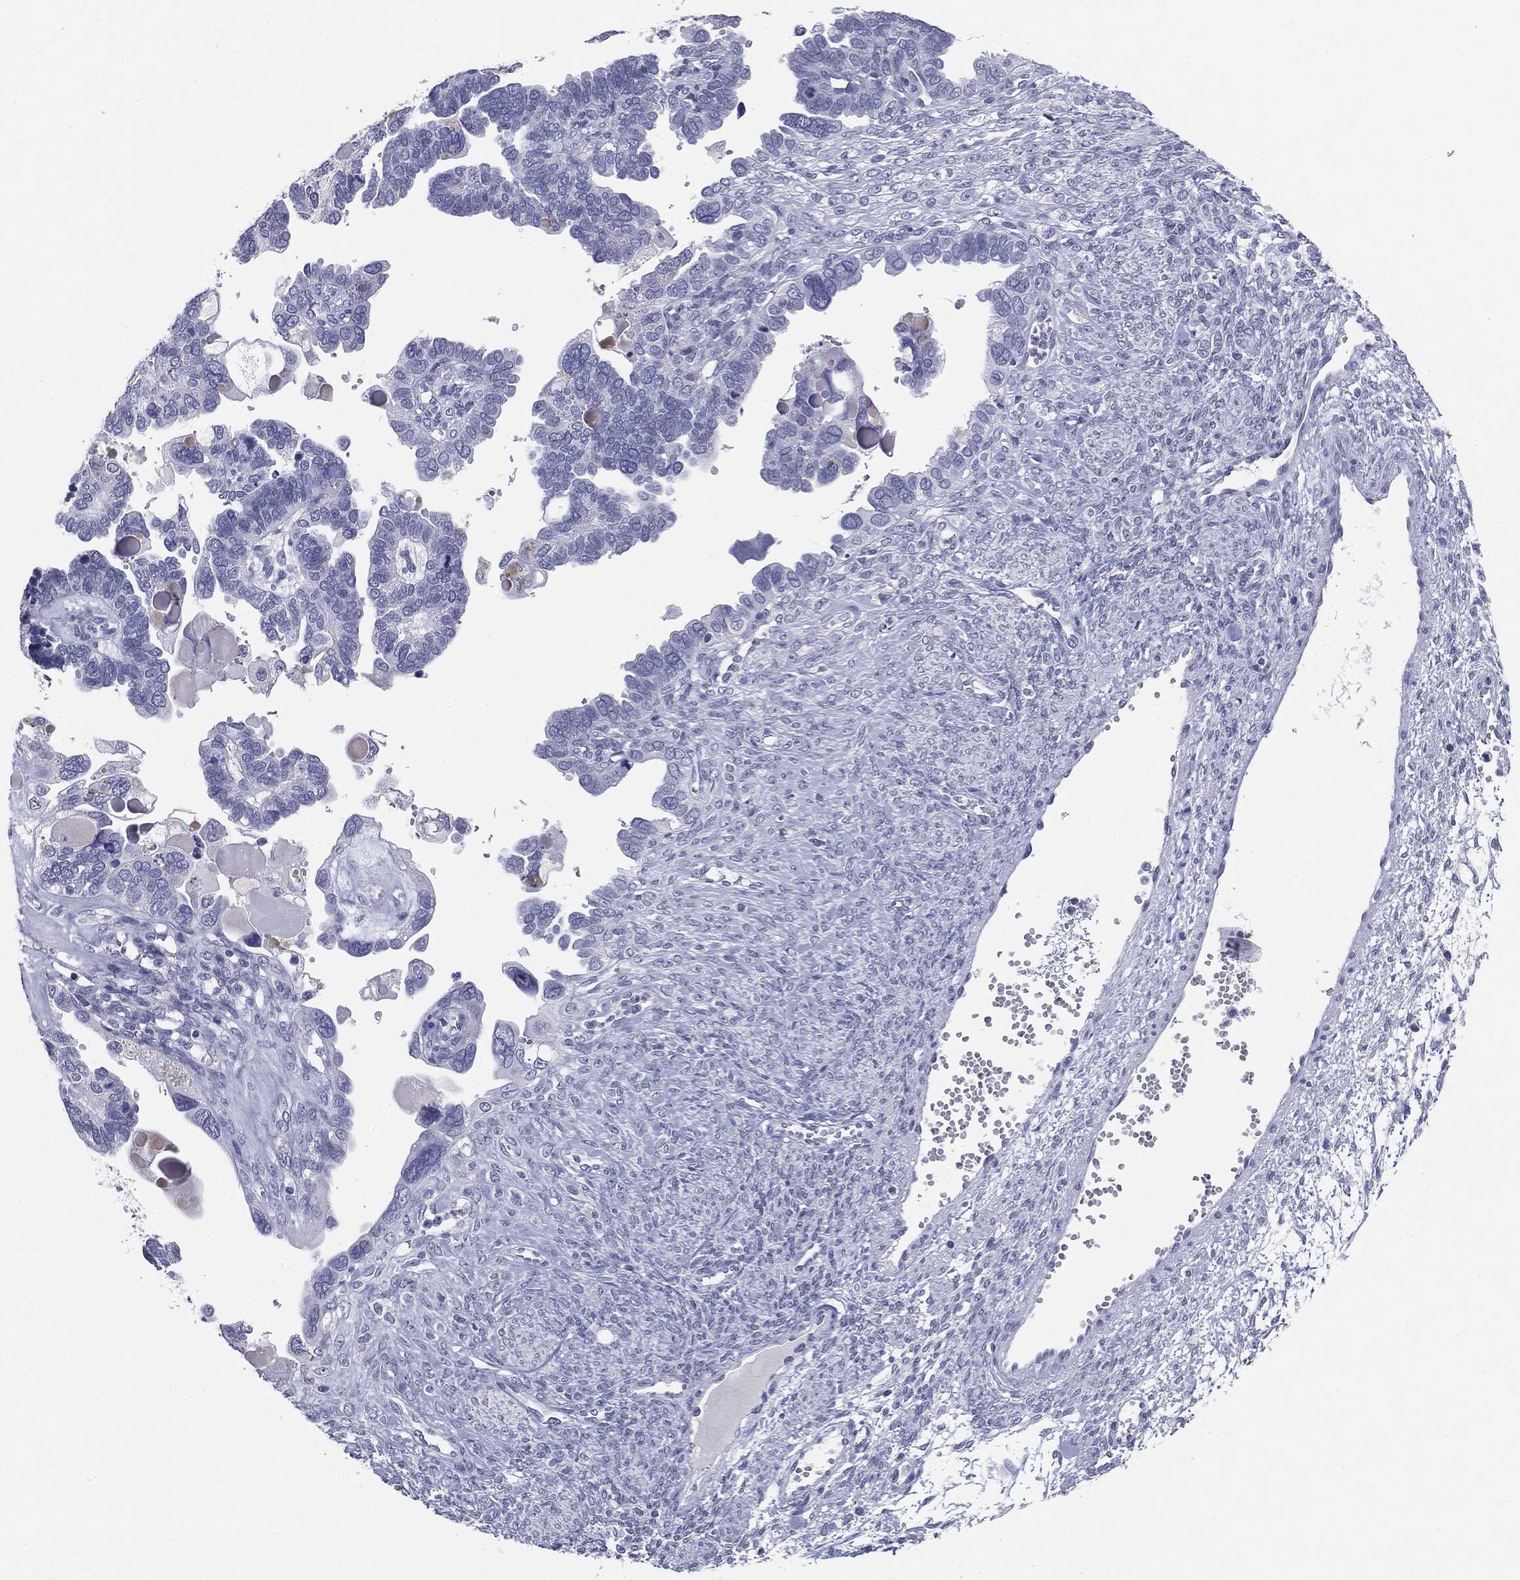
{"staining": {"intensity": "negative", "quantity": "none", "location": "none"}, "tissue": "ovarian cancer", "cell_type": "Tumor cells", "image_type": "cancer", "snomed": [{"axis": "morphology", "description": "Cystadenocarcinoma, serous, NOS"}, {"axis": "topography", "description": "Ovary"}], "caption": "This is a histopathology image of IHC staining of ovarian cancer, which shows no expression in tumor cells.", "gene": "SERPINB4", "patient": {"sex": "female", "age": 51}}